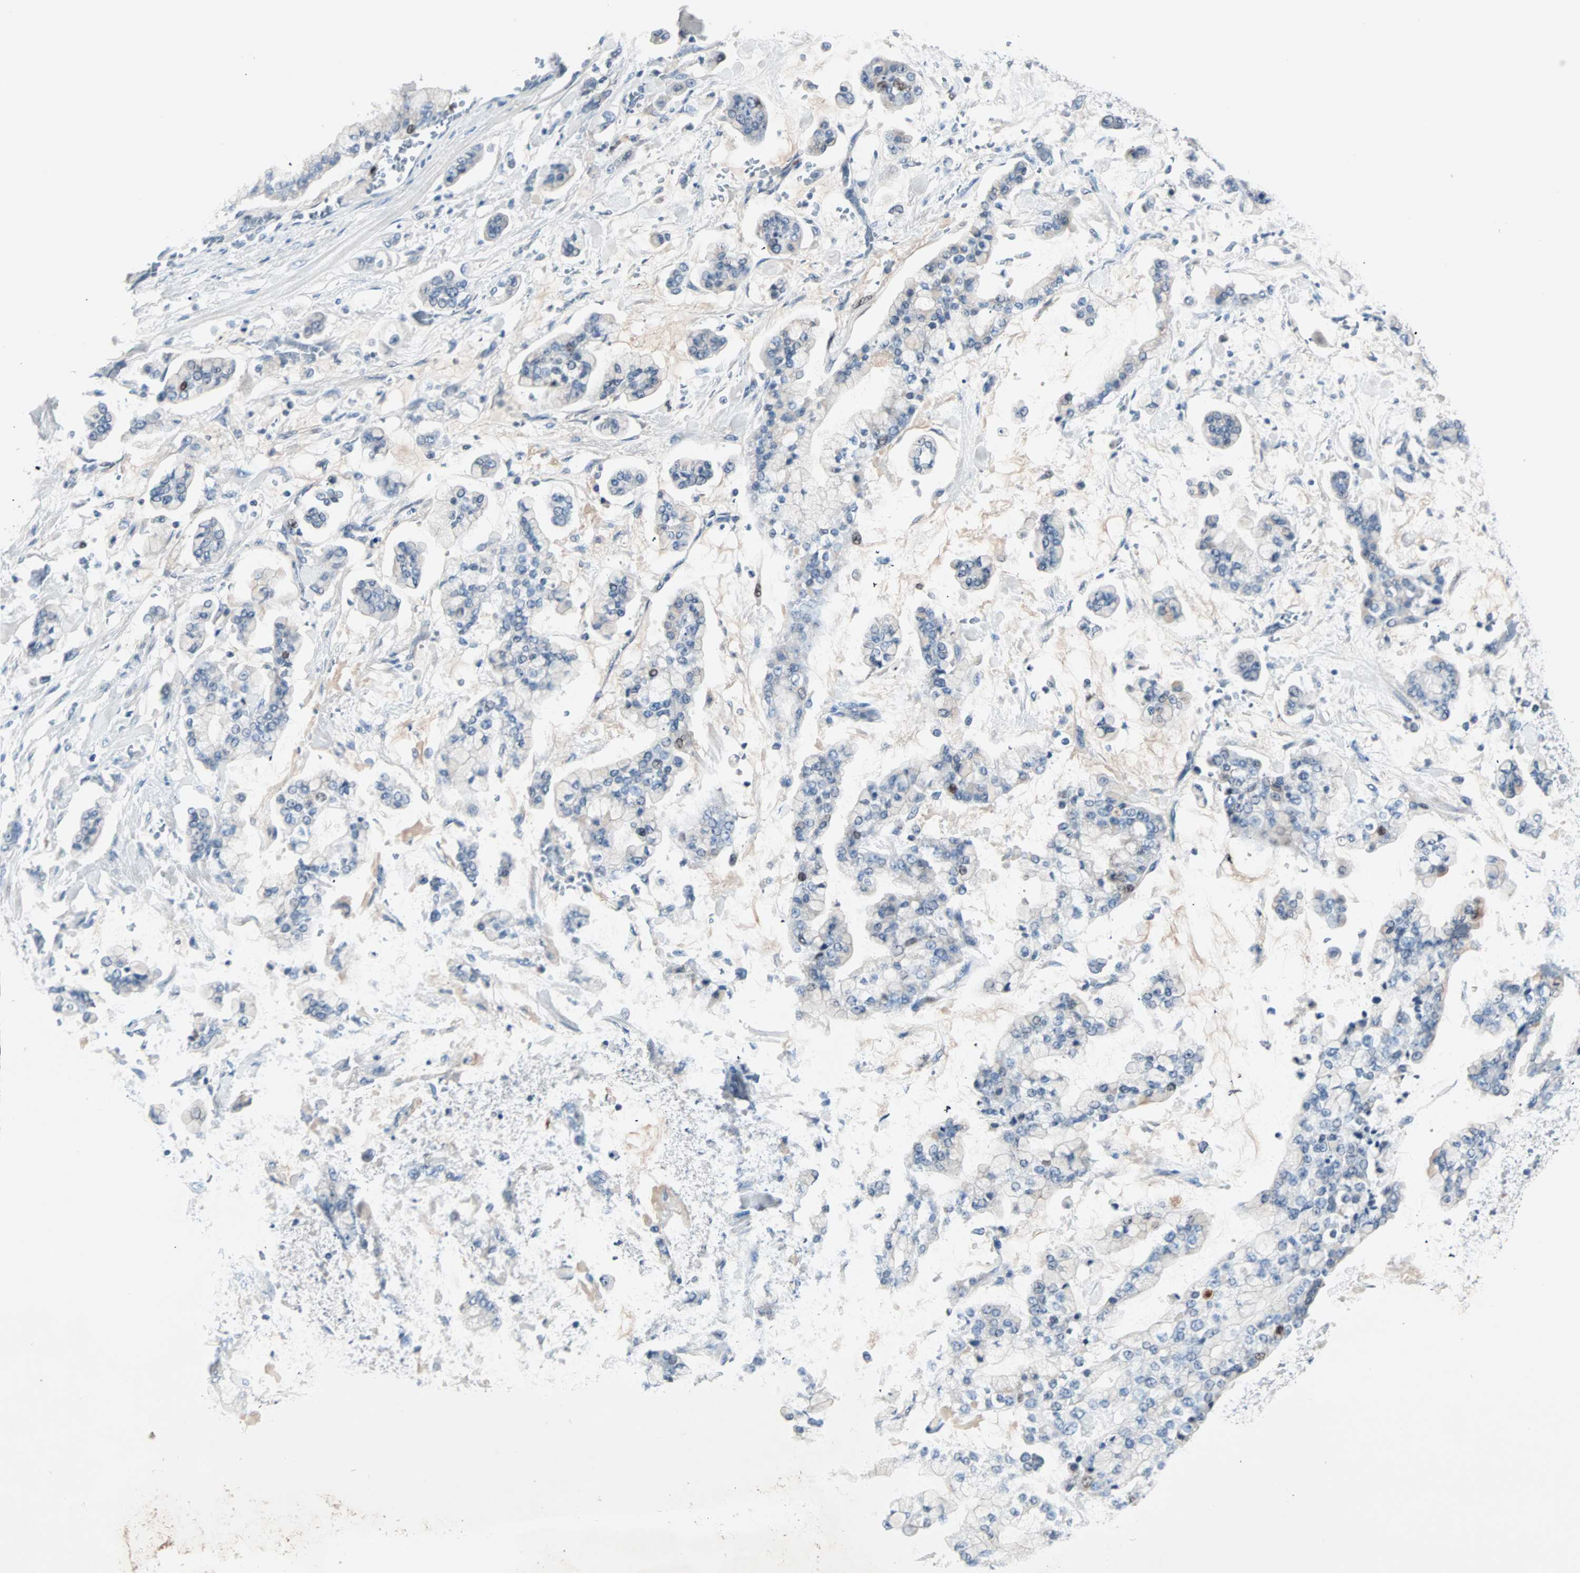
{"staining": {"intensity": "negative", "quantity": "none", "location": "none"}, "tissue": "stomach cancer", "cell_type": "Tumor cells", "image_type": "cancer", "snomed": [{"axis": "morphology", "description": "Normal tissue, NOS"}, {"axis": "morphology", "description": "Adenocarcinoma, NOS"}, {"axis": "topography", "description": "Stomach, upper"}, {"axis": "topography", "description": "Stomach"}], "caption": "A high-resolution image shows immunohistochemistry staining of stomach cancer (adenocarcinoma), which reveals no significant staining in tumor cells.", "gene": "CCNE2", "patient": {"sex": "male", "age": 76}}